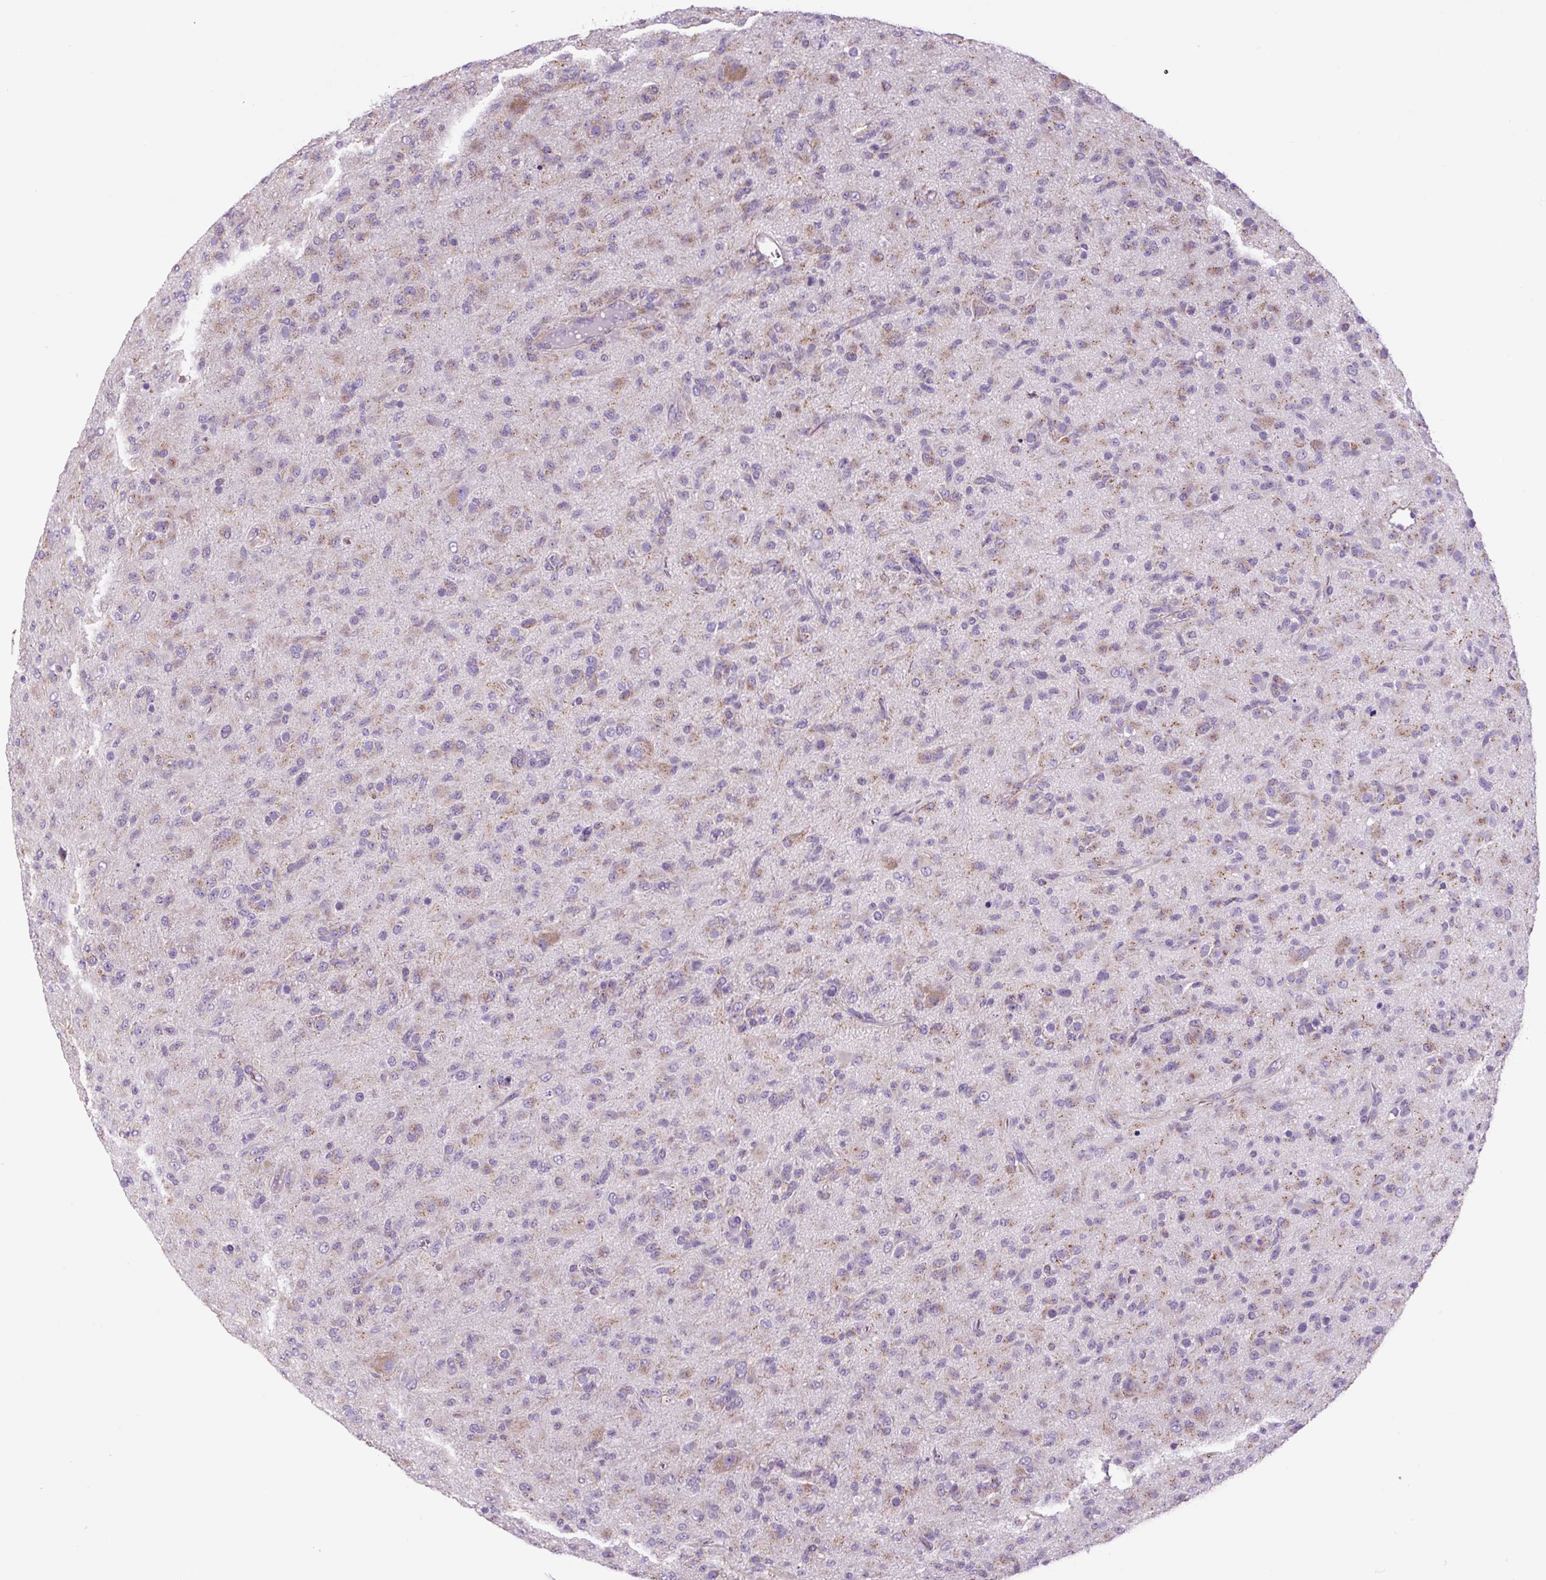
{"staining": {"intensity": "weak", "quantity": "25%-75%", "location": "cytoplasmic/membranous"}, "tissue": "glioma", "cell_type": "Tumor cells", "image_type": "cancer", "snomed": [{"axis": "morphology", "description": "Glioma, malignant, Low grade"}, {"axis": "topography", "description": "Brain"}], "caption": "A high-resolution histopathology image shows immunohistochemistry (IHC) staining of malignant glioma (low-grade), which demonstrates weak cytoplasmic/membranous positivity in approximately 25%-75% of tumor cells.", "gene": "GORASP1", "patient": {"sex": "male", "age": 65}}